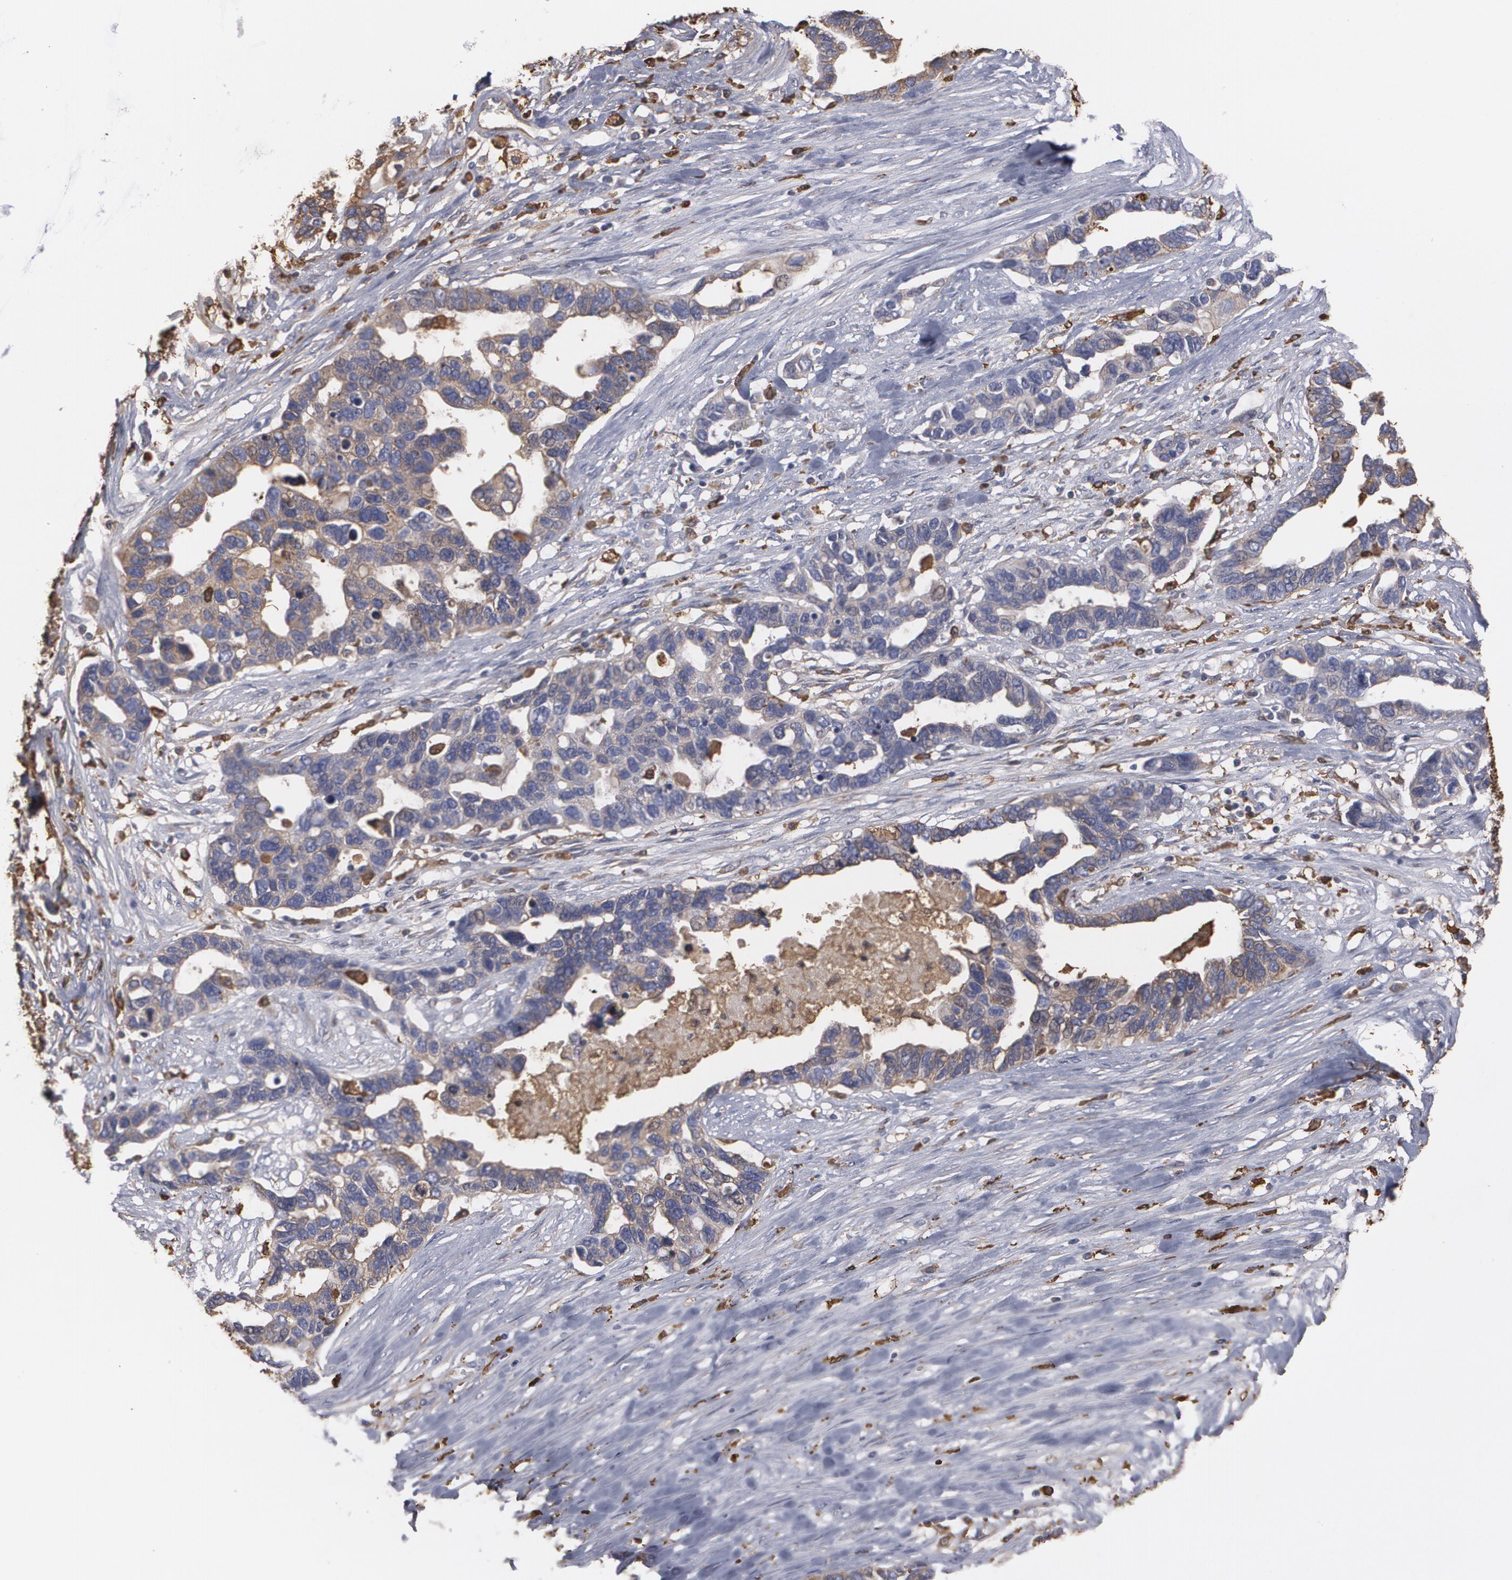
{"staining": {"intensity": "weak", "quantity": "25%-75%", "location": "cytoplasmic/membranous"}, "tissue": "ovarian cancer", "cell_type": "Tumor cells", "image_type": "cancer", "snomed": [{"axis": "morphology", "description": "Cystadenocarcinoma, serous, NOS"}, {"axis": "topography", "description": "Ovary"}], "caption": "Ovarian cancer (serous cystadenocarcinoma) tissue exhibits weak cytoplasmic/membranous positivity in approximately 25%-75% of tumor cells, visualized by immunohistochemistry.", "gene": "ODC1", "patient": {"sex": "female", "age": 54}}